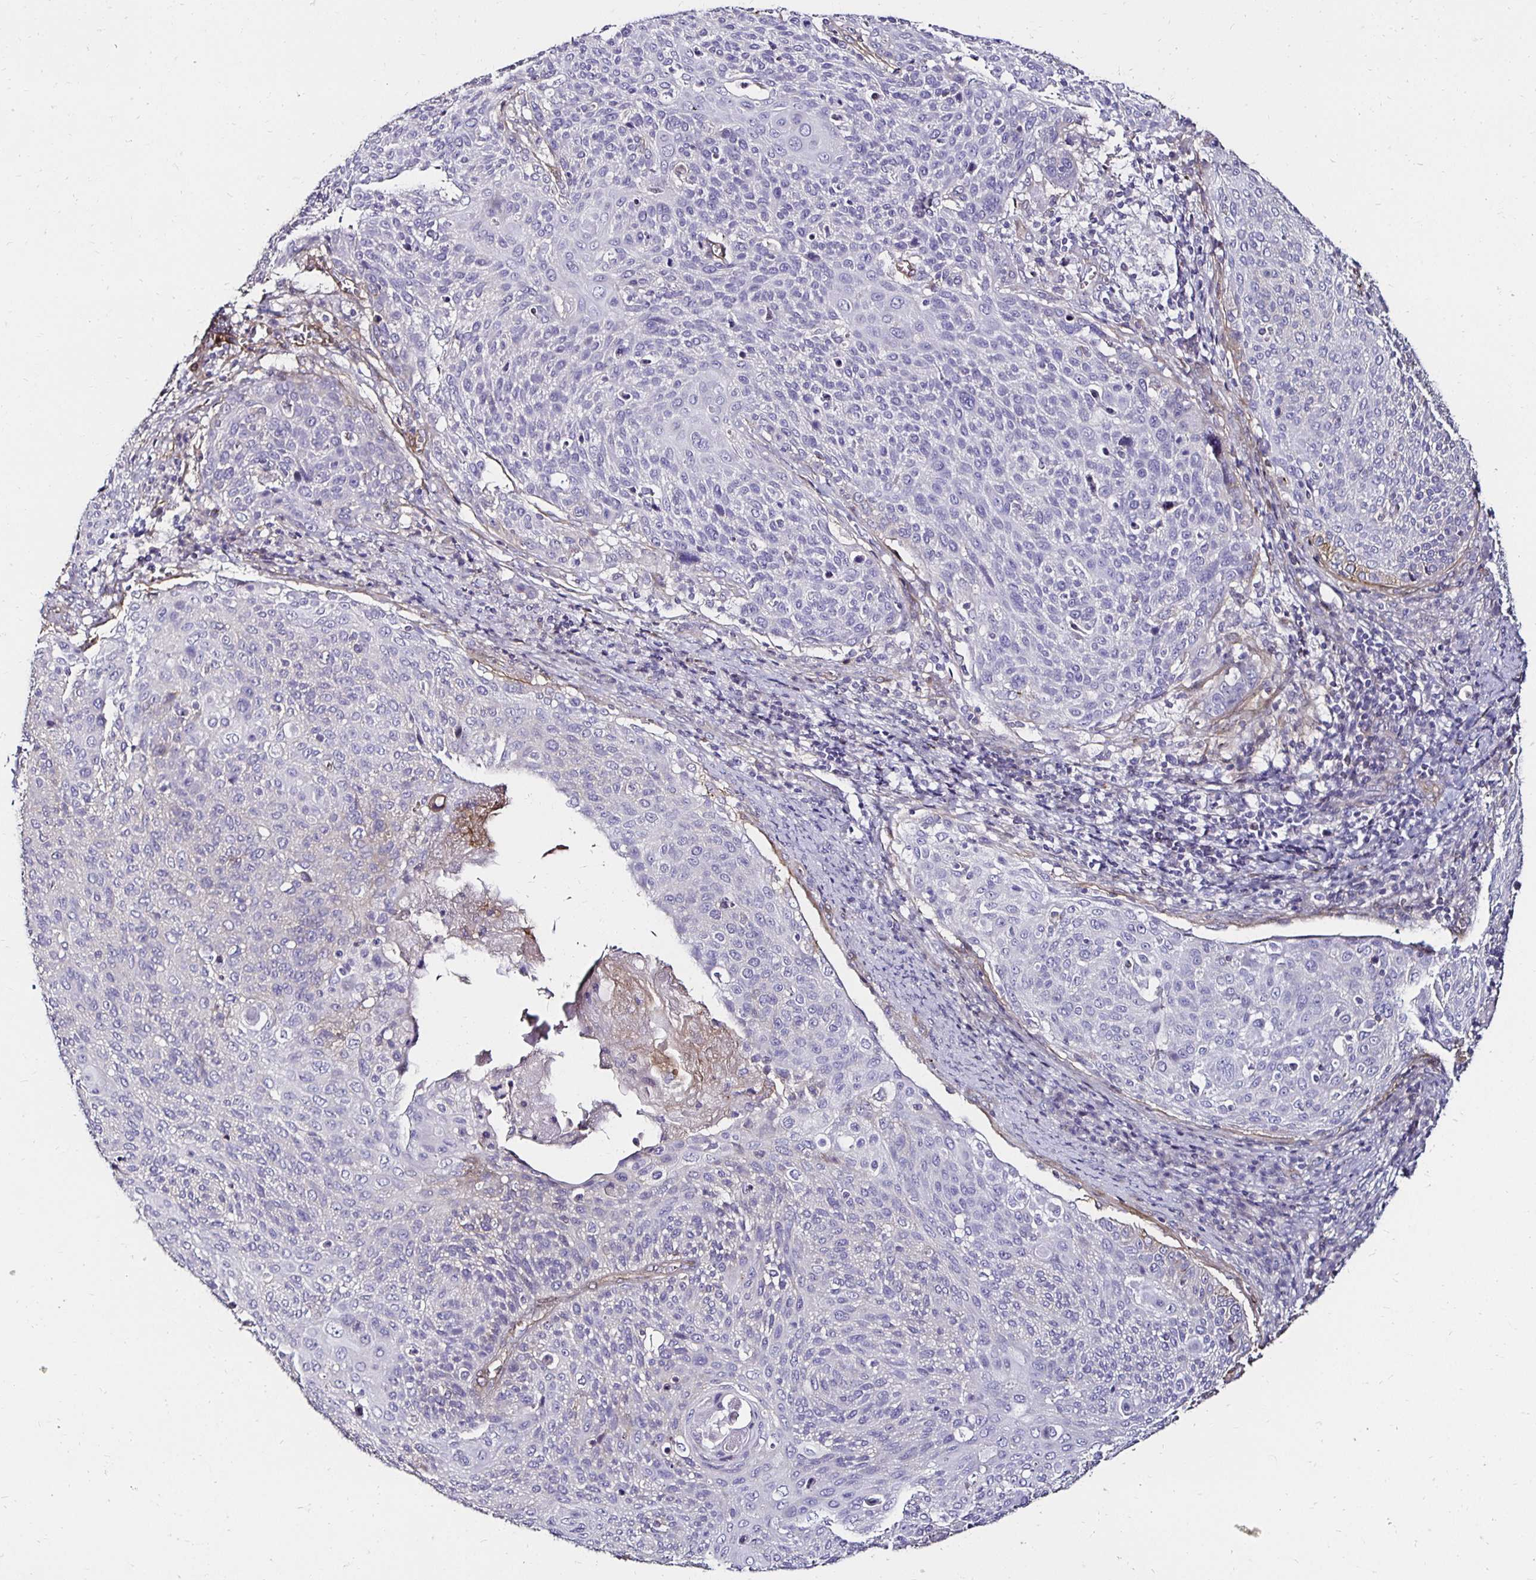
{"staining": {"intensity": "negative", "quantity": "none", "location": "none"}, "tissue": "cervical cancer", "cell_type": "Tumor cells", "image_type": "cancer", "snomed": [{"axis": "morphology", "description": "Squamous cell carcinoma, NOS"}, {"axis": "topography", "description": "Cervix"}], "caption": "Squamous cell carcinoma (cervical) was stained to show a protein in brown. There is no significant staining in tumor cells. Brightfield microscopy of immunohistochemistry stained with DAB (brown) and hematoxylin (blue), captured at high magnification.", "gene": "ITGB1", "patient": {"sex": "female", "age": 31}}